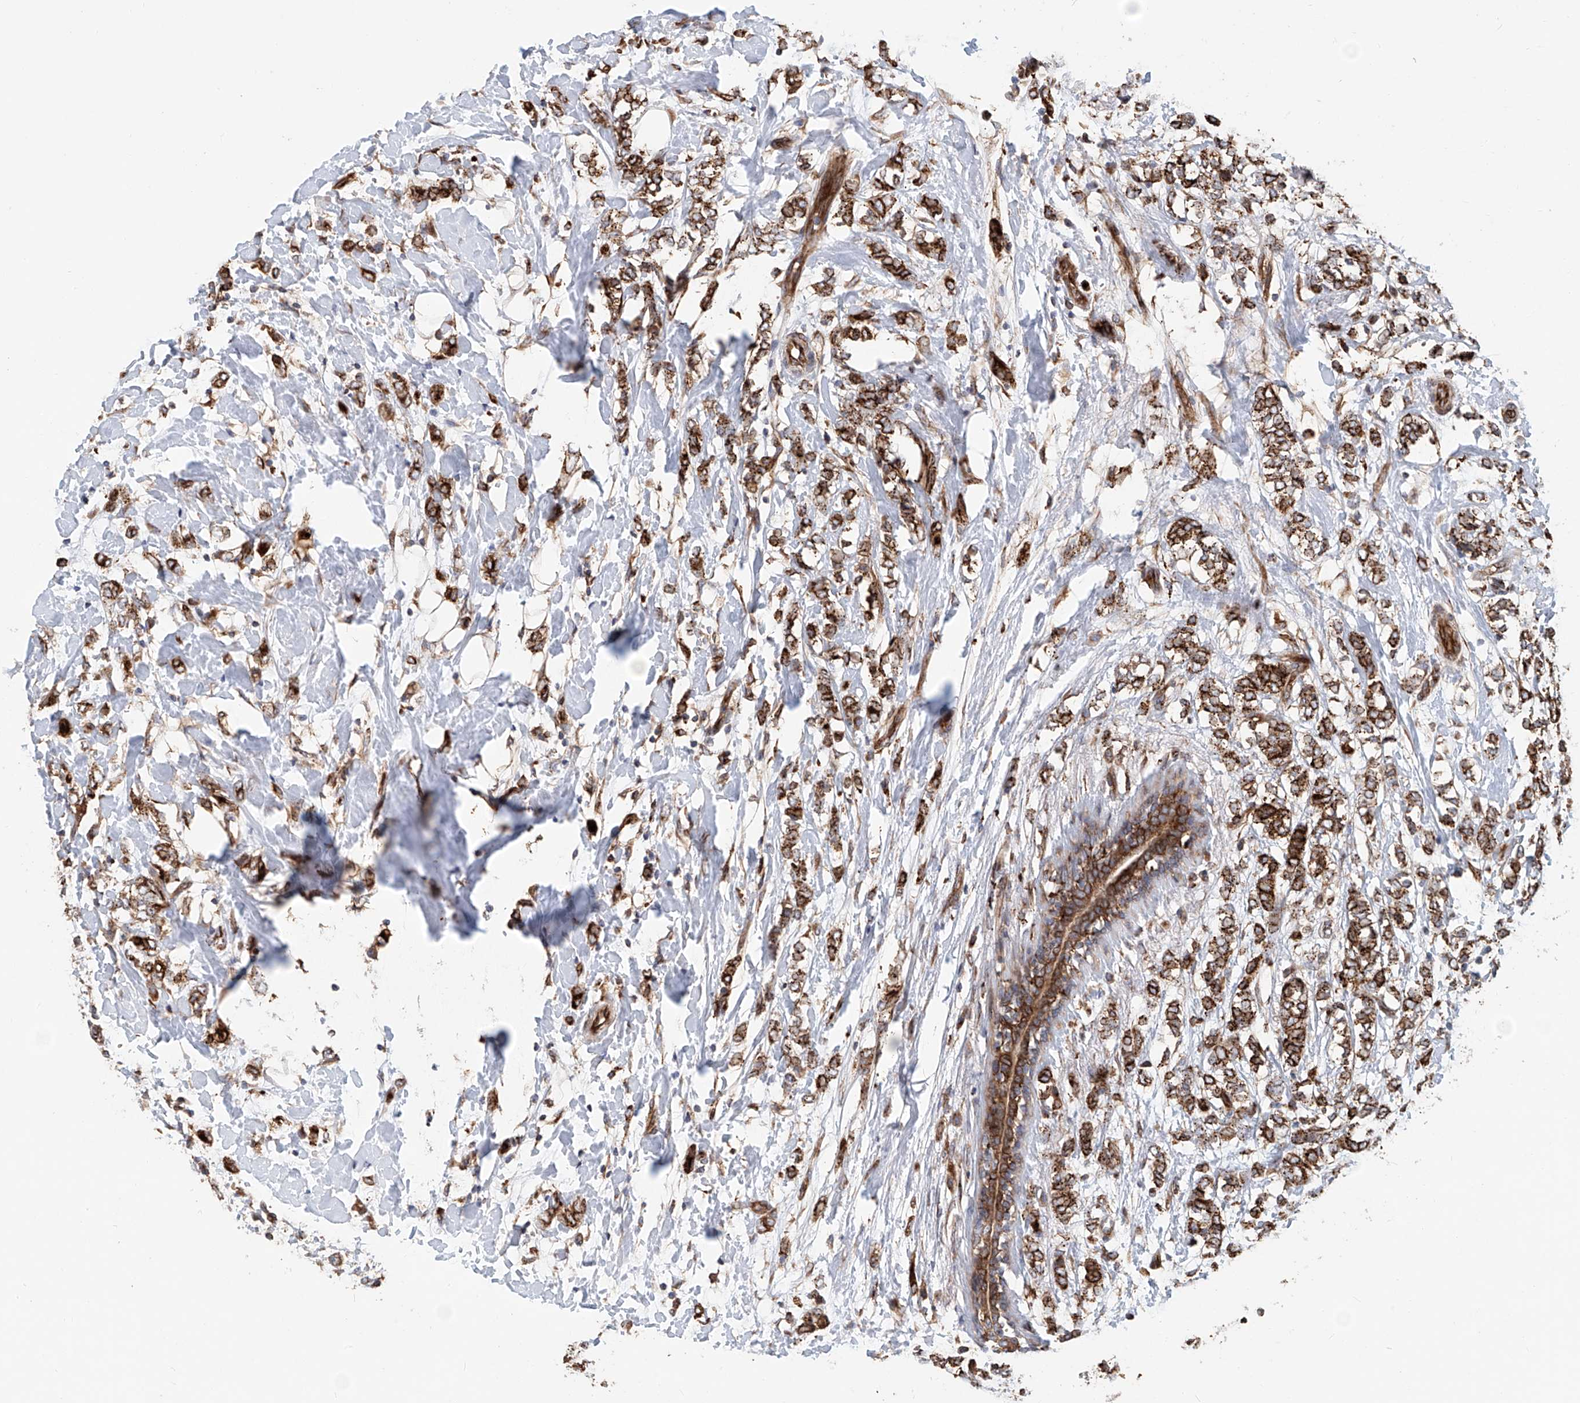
{"staining": {"intensity": "strong", "quantity": ">75%", "location": "cytoplasmic/membranous"}, "tissue": "breast cancer", "cell_type": "Tumor cells", "image_type": "cancer", "snomed": [{"axis": "morphology", "description": "Normal tissue, NOS"}, {"axis": "morphology", "description": "Lobular carcinoma"}, {"axis": "topography", "description": "Breast"}], "caption": "The histopathology image reveals immunohistochemical staining of breast lobular carcinoma. There is strong cytoplasmic/membranous staining is appreciated in approximately >75% of tumor cells. (Stains: DAB in brown, nuclei in blue, Microscopy: brightfield microscopy at high magnification).", "gene": "HGSNAT", "patient": {"sex": "female", "age": 47}}